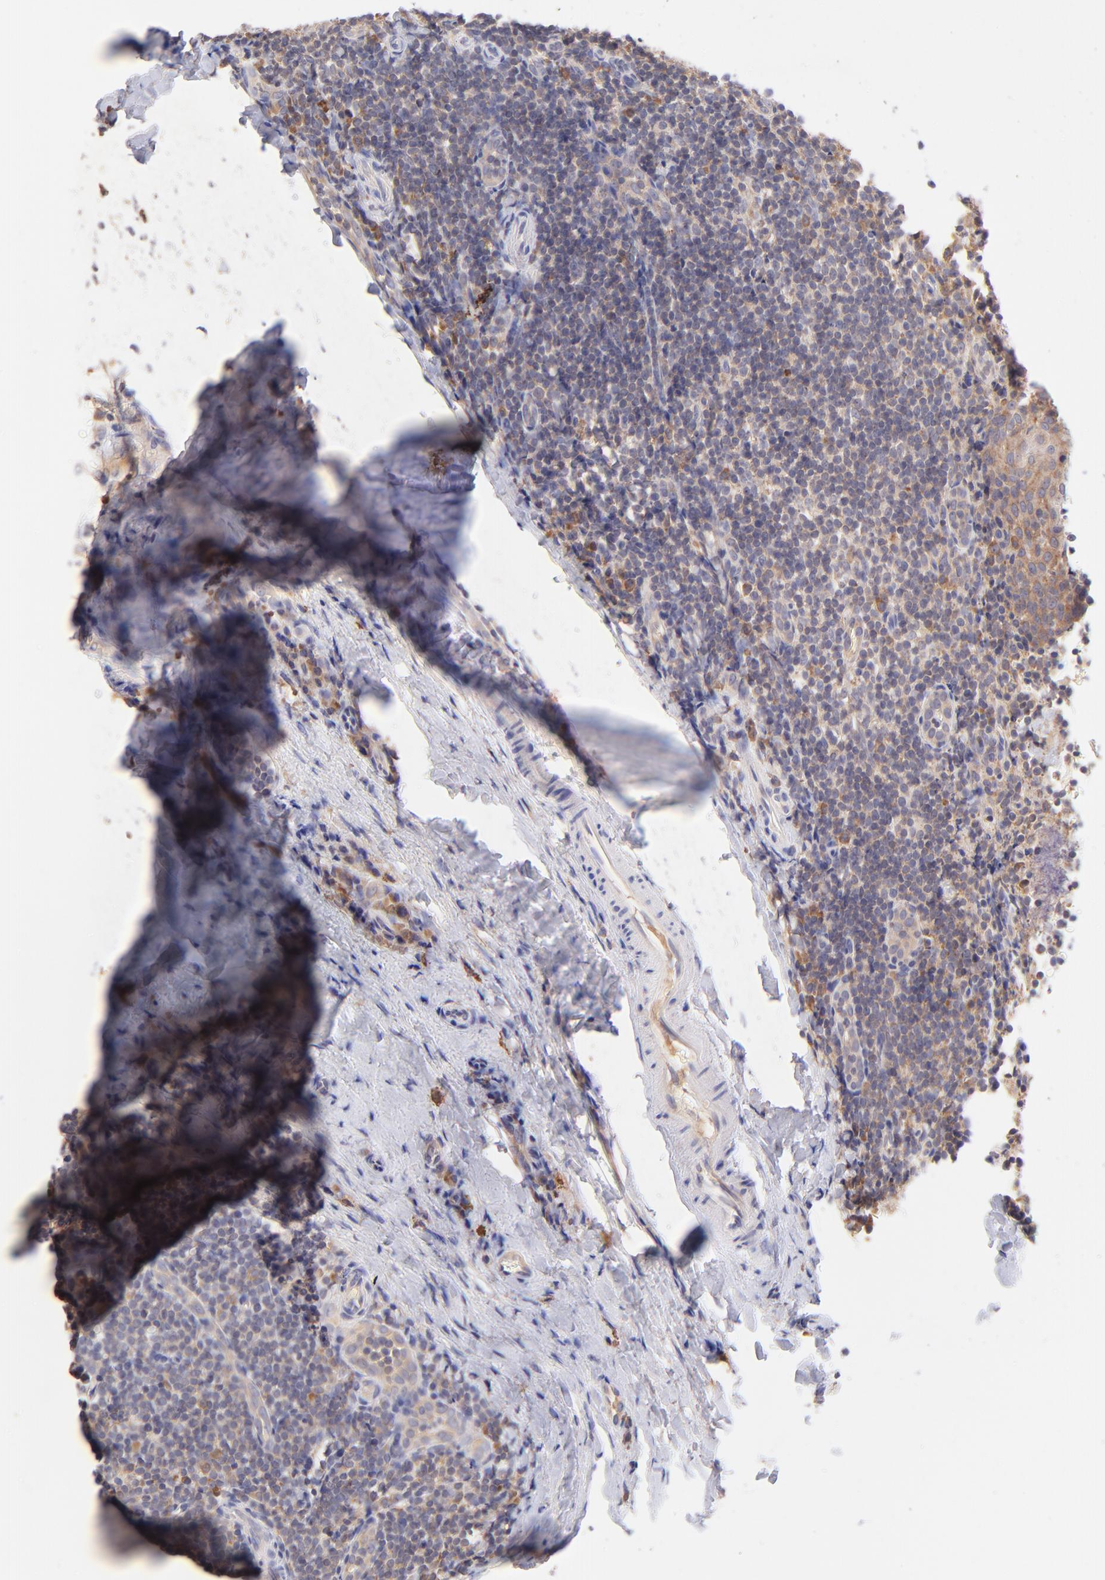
{"staining": {"intensity": "weak", "quantity": "<25%", "location": "cytoplasmic/membranous"}, "tissue": "tonsil", "cell_type": "Germinal center cells", "image_type": "normal", "snomed": [{"axis": "morphology", "description": "Normal tissue, NOS"}, {"axis": "topography", "description": "Tonsil"}], "caption": "A high-resolution micrograph shows immunohistochemistry (IHC) staining of benign tonsil, which reveals no significant positivity in germinal center cells.", "gene": "RPL11", "patient": {"sex": "male", "age": 31}}